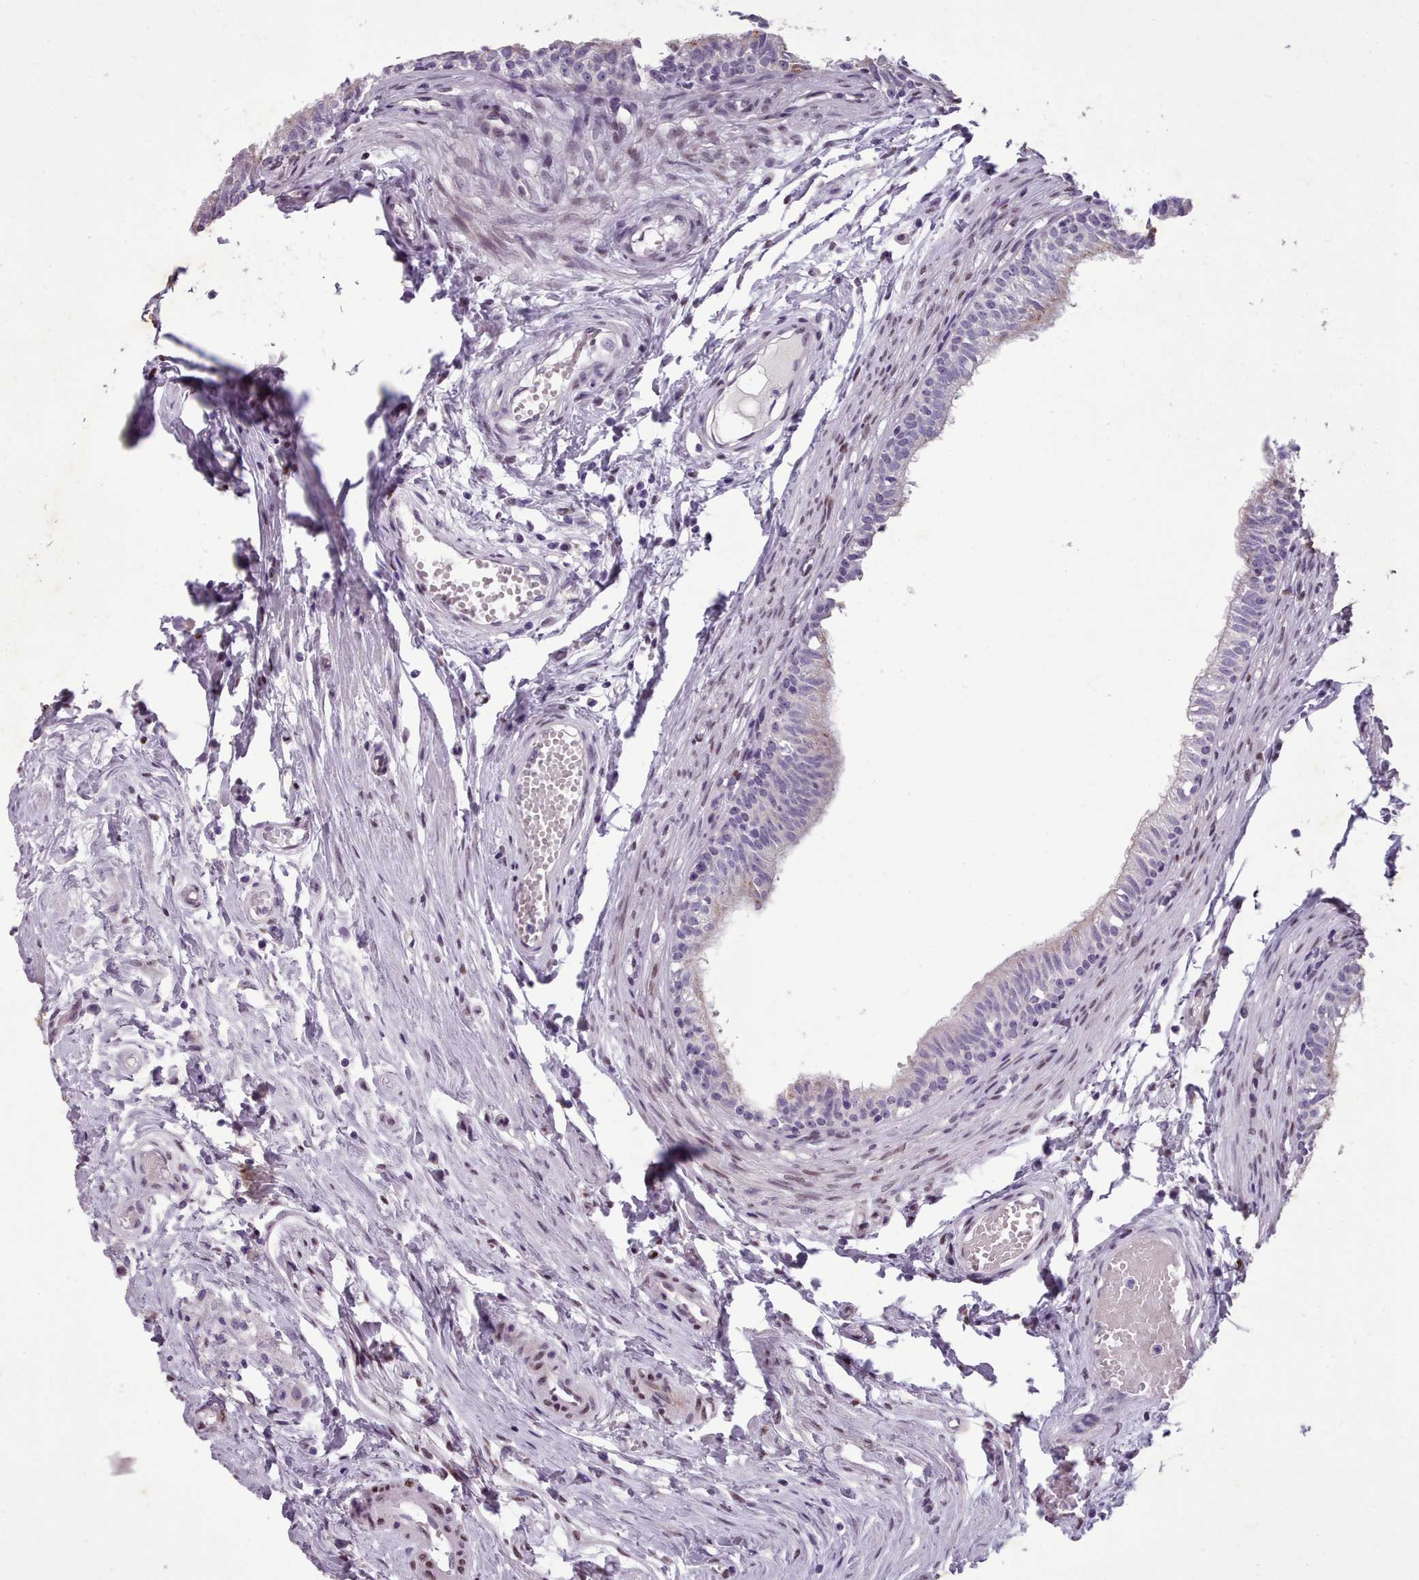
{"staining": {"intensity": "moderate", "quantity": "<25%", "location": "cytoplasmic/membranous"}, "tissue": "epididymis", "cell_type": "Glandular cells", "image_type": "normal", "snomed": [{"axis": "morphology", "description": "Normal tissue, NOS"}, {"axis": "topography", "description": "Epididymis, spermatic cord, NOS"}], "caption": "Immunohistochemical staining of normal epididymis reveals low levels of moderate cytoplasmic/membranous staining in about <25% of glandular cells.", "gene": "KCNT2", "patient": {"sex": "male", "age": 22}}